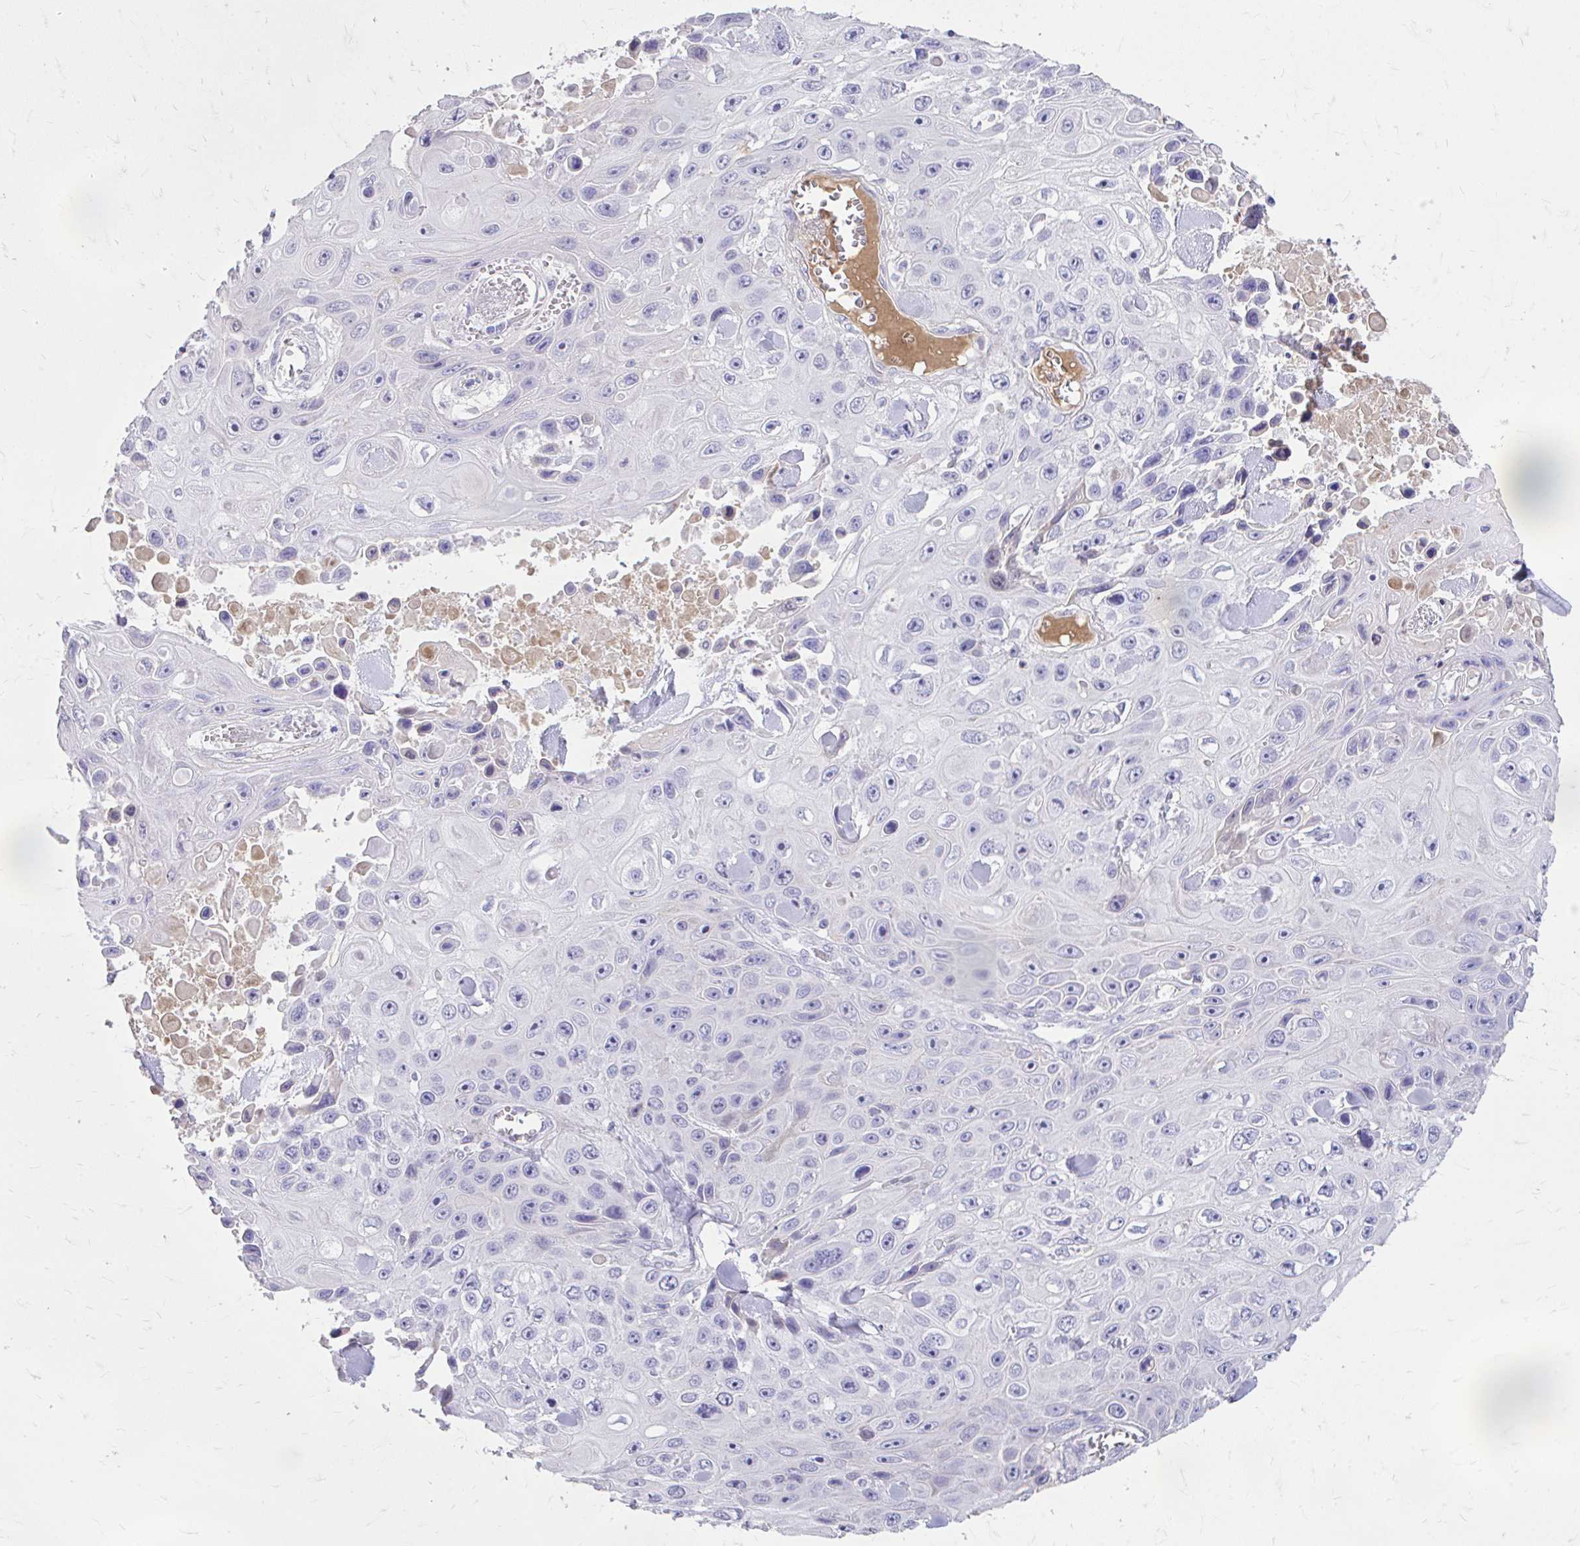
{"staining": {"intensity": "negative", "quantity": "none", "location": "none"}, "tissue": "skin cancer", "cell_type": "Tumor cells", "image_type": "cancer", "snomed": [{"axis": "morphology", "description": "Squamous cell carcinoma, NOS"}, {"axis": "topography", "description": "Skin"}], "caption": "This is an IHC photomicrograph of human skin cancer. There is no expression in tumor cells.", "gene": "CFH", "patient": {"sex": "male", "age": 82}}